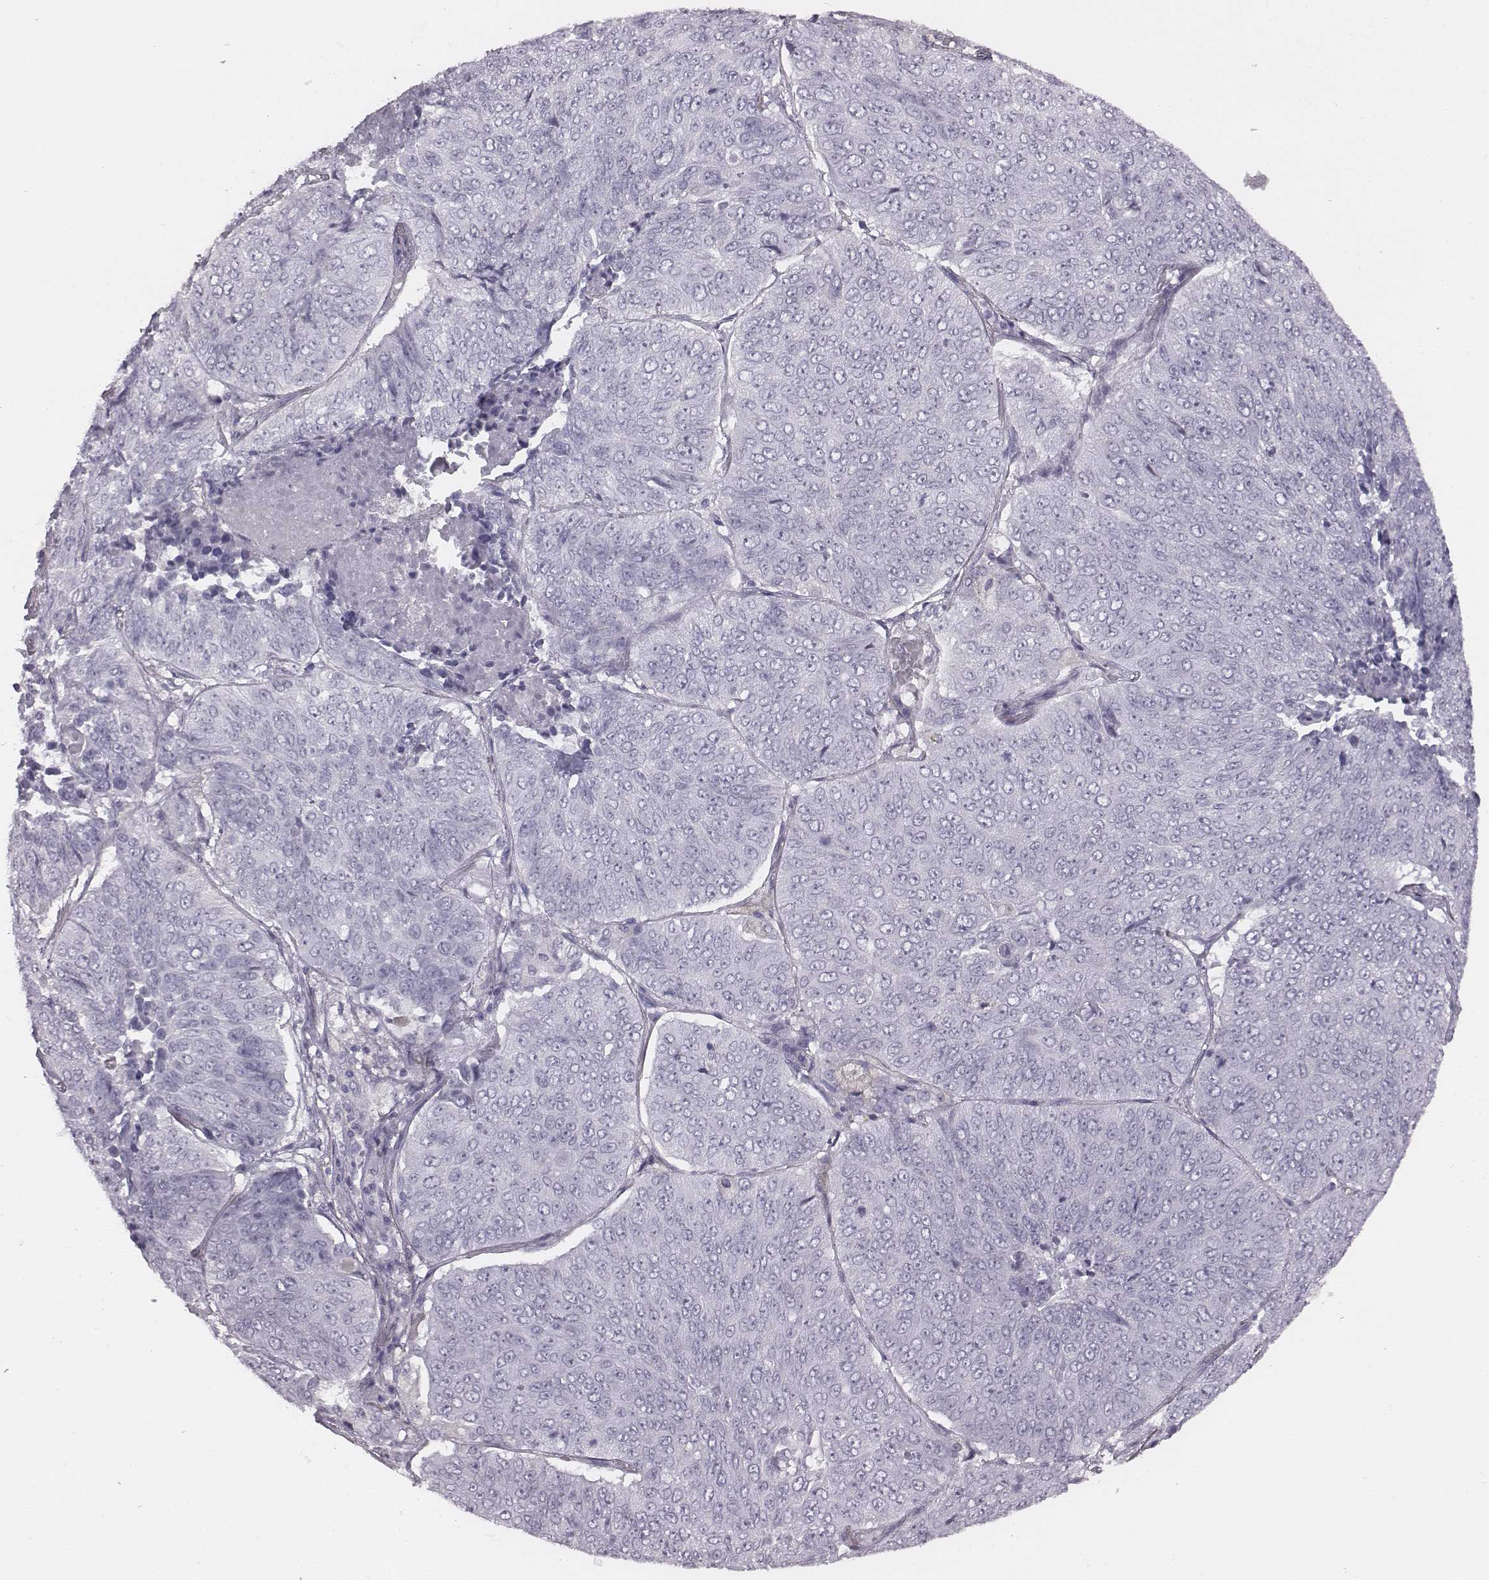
{"staining": {"intensity": "negative", "quantity": "none", "location": "none"}, "tissue": "lung cancer", "cell_type": "Tumor cells", "image_type": "cancer", "snomed": [{"axis": "morphology", "description": "Normal tissue, NOS"}, {"axis": "morphology", "description": "Squamous cell carcinoma, NOS"}, {"axis": "topography", "description": "Bronchus"}, {"axis": "topography", "description": "Lung"}], "caption": "Immunohistochemistry photomicrograph of neoplastic tissue: human lung squamous cell carcinoma stained with DAB shows no significant protein staining in tumor cells.", "gene": "PDE8B", "patient": {"sex": "male", "age": 64}}